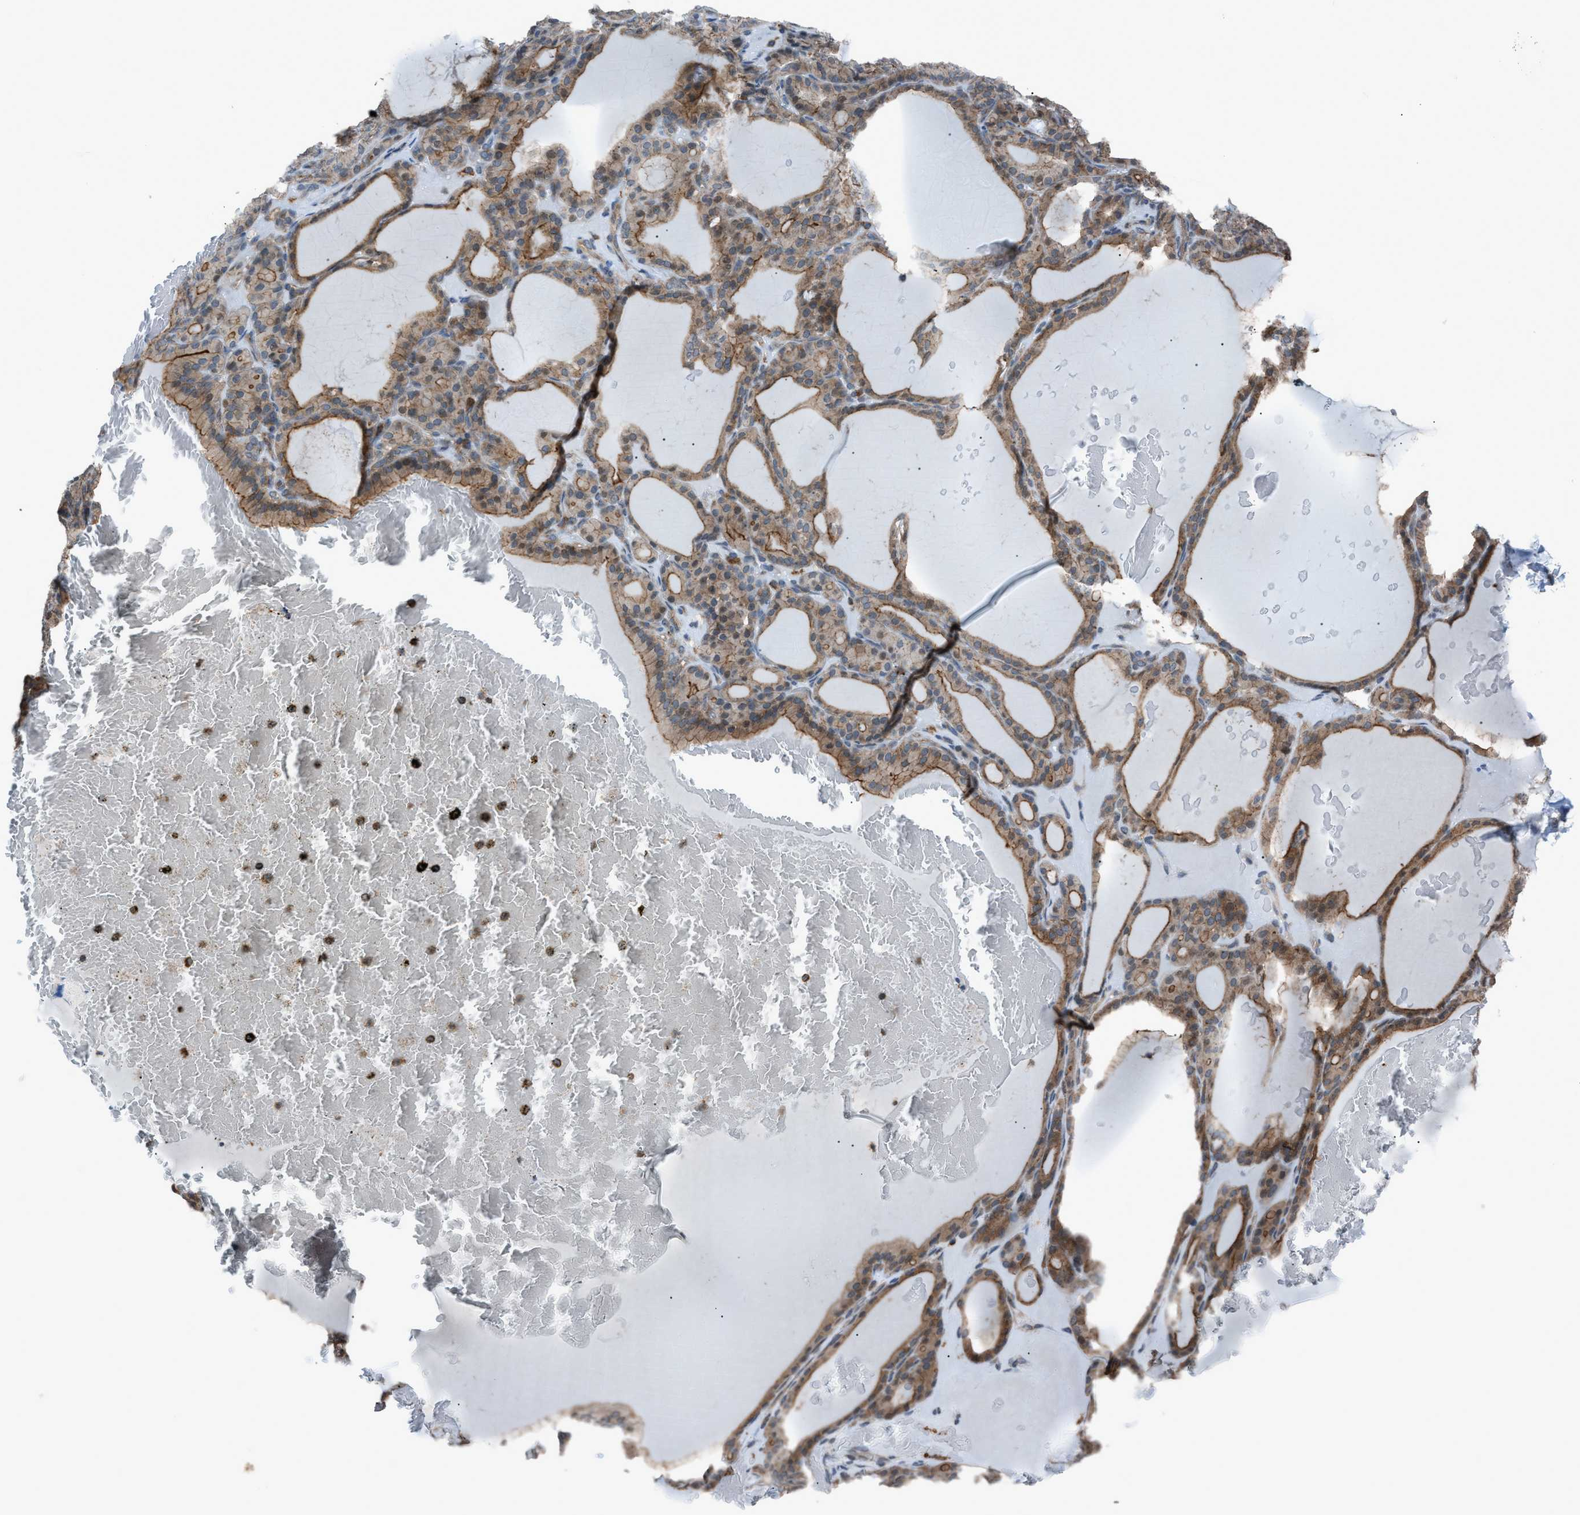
{"staining": {"intensity": "moderate", "quantity": ">75%", "location": "cytoplasmic/membranous"}, "tissue": "thyroid gland", "cell_type": "Glandular cells", "image_type": "normal", "snomed": [{"axis": "morphology", "description": "Normal tissue, NOS"}, {"axis": "topography", "description": "Thyroid gland"}], "caption": "The photomicrograph displays staining of normal thyroid gland, revealing moderate cytoplasmic/membranous protein positivity (brown color) within glandular cells. Ihc stains the protein of interest in brown and the nuclei are stained blue.", "gene": "DYRK1A", "patient": {"sex": "female", "age": 28}}